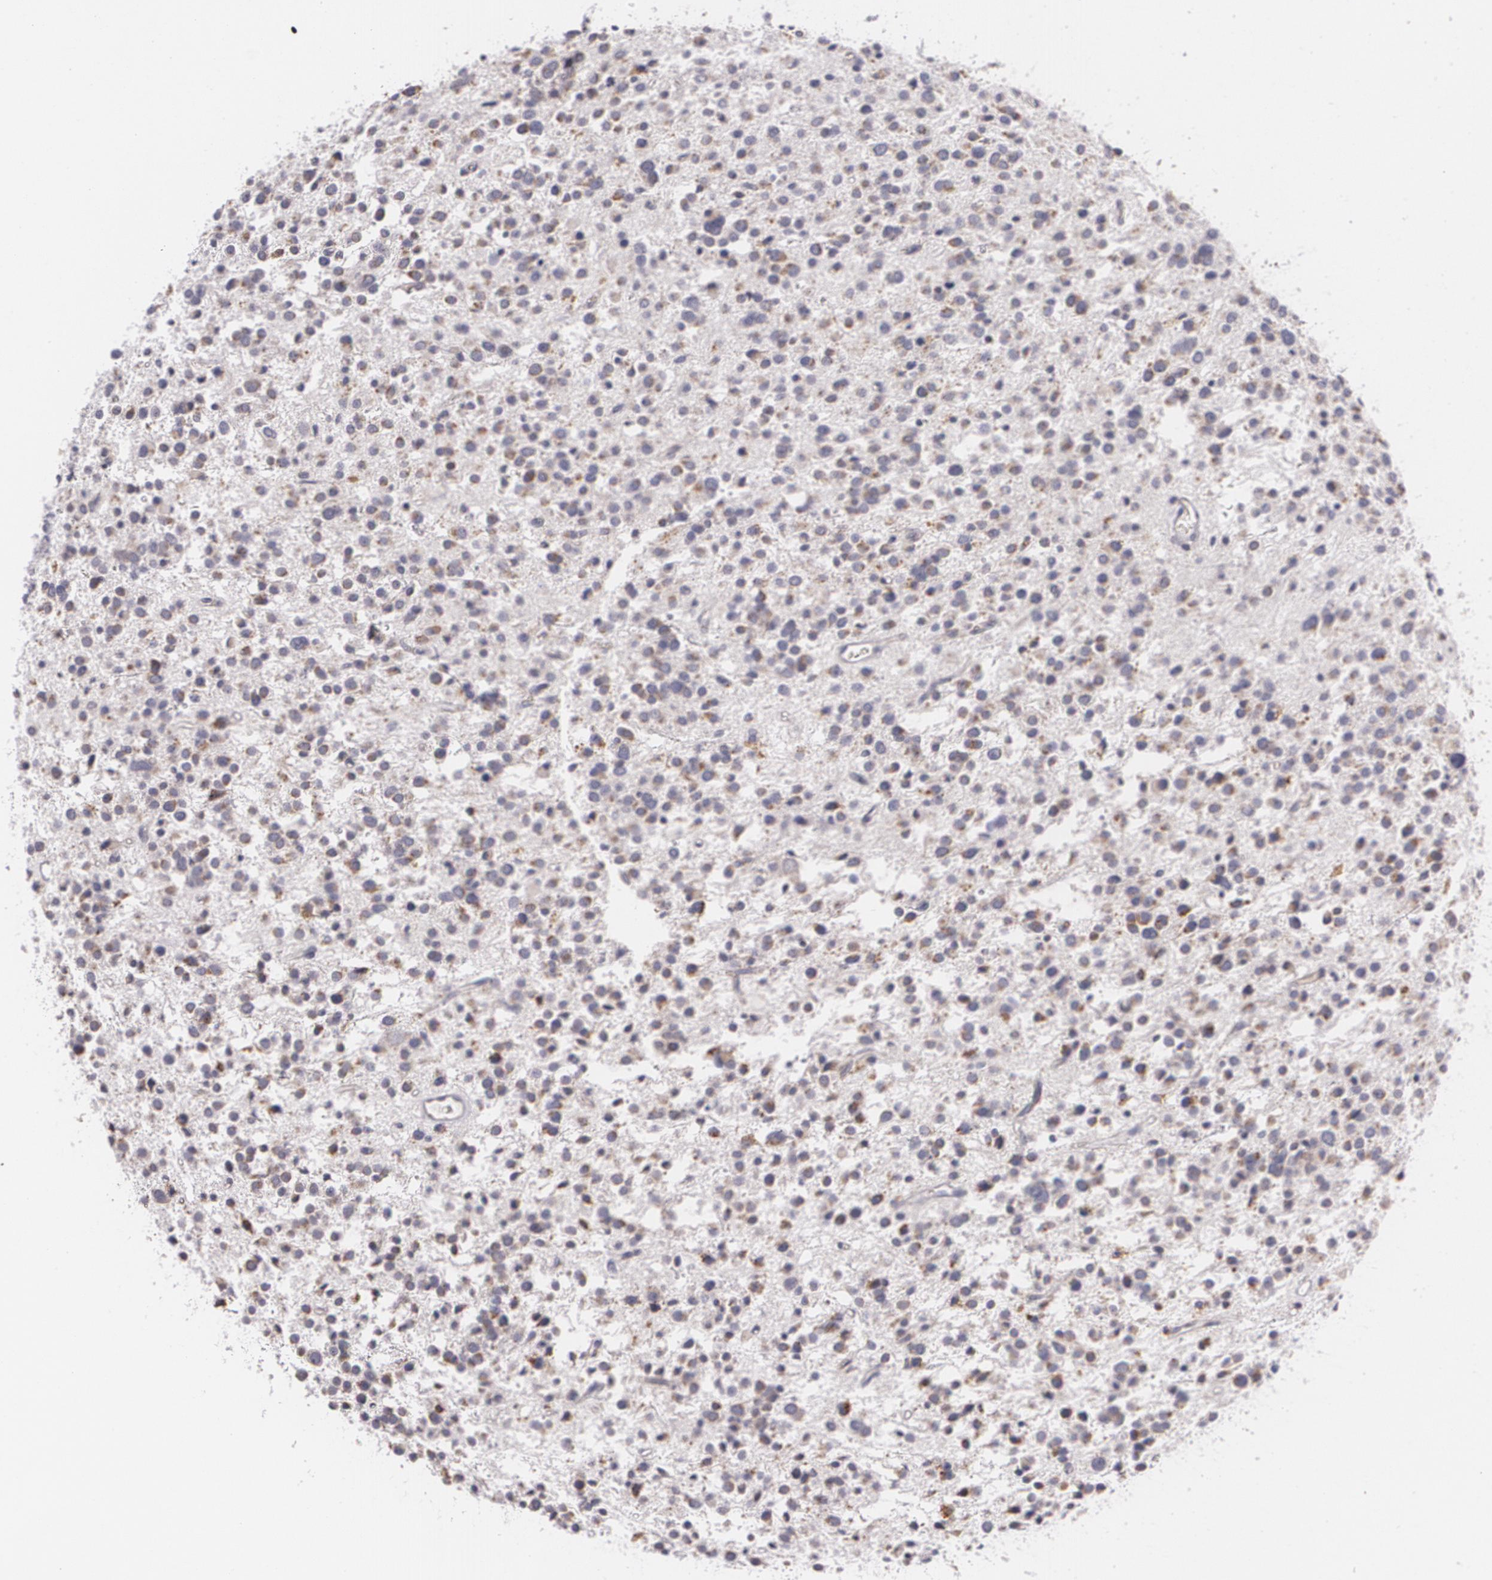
{"staining": {"intensity": "moderate", "quantity": "25%-75%", "location": "cytoplasmic/membranous"}, "tissue": "glioma", "cell_type": "Tumor cells", "image_type": "cancer", "snomed": [{"axis": "morphology", "description": "Glioma, malignant, Low grade"}, {"axis": "topography", "description": "Brain"}], "caption": "Immunohistochemical staining of human glioma exhibits moderate cytoplasmic/membranous protein positivity in approximately 25%-75% of tumor cells. (Stains: DAB (3,3'-diaminobenzidine) in brown, nuclei in blue, Microscopy: brightfield microscopy at high magnification).", "gene": "CILK1", "patient": {"sex": "female", "age": 36}}